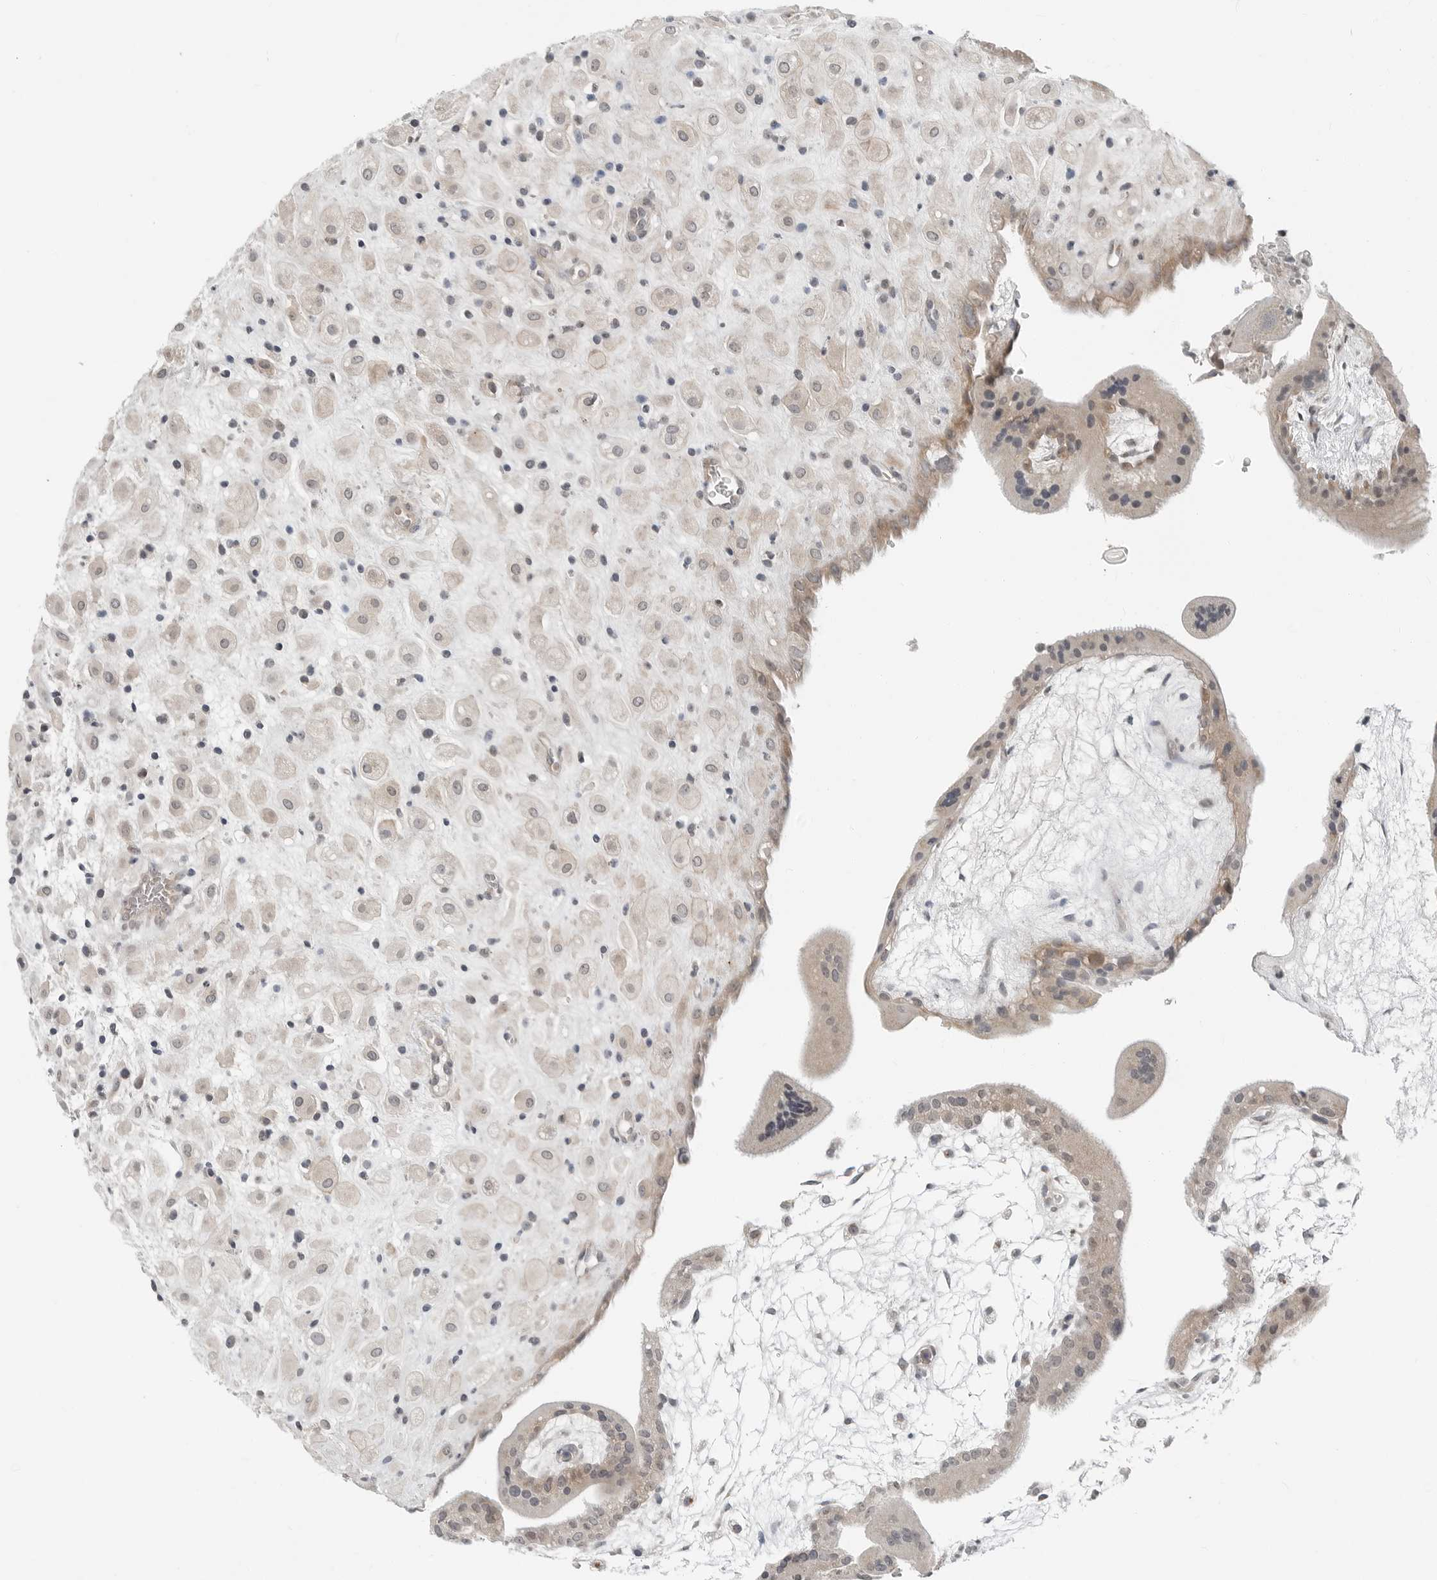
{"staining": {"intensity": "negative", "quantity": "none", "location": "none"}, "tissue": "placenta", "cell_type": "Decidual cells", "image_type": "normal", "snomed": [{"axis": "morphology", "description": "Normal tissue, NOS"}, {"axis": "topography", "description": "Placenta"}], "caption": "Histopathology image shows no protein positivity in decidual cells of unremarkable placenta. (DAB (3,3'-diaminobenzidine) immunohistochemistry (IHC) with hematoxylin counter stain).", "gene": "FCRLB", "patient": {"sex": "female", "age": 35}}